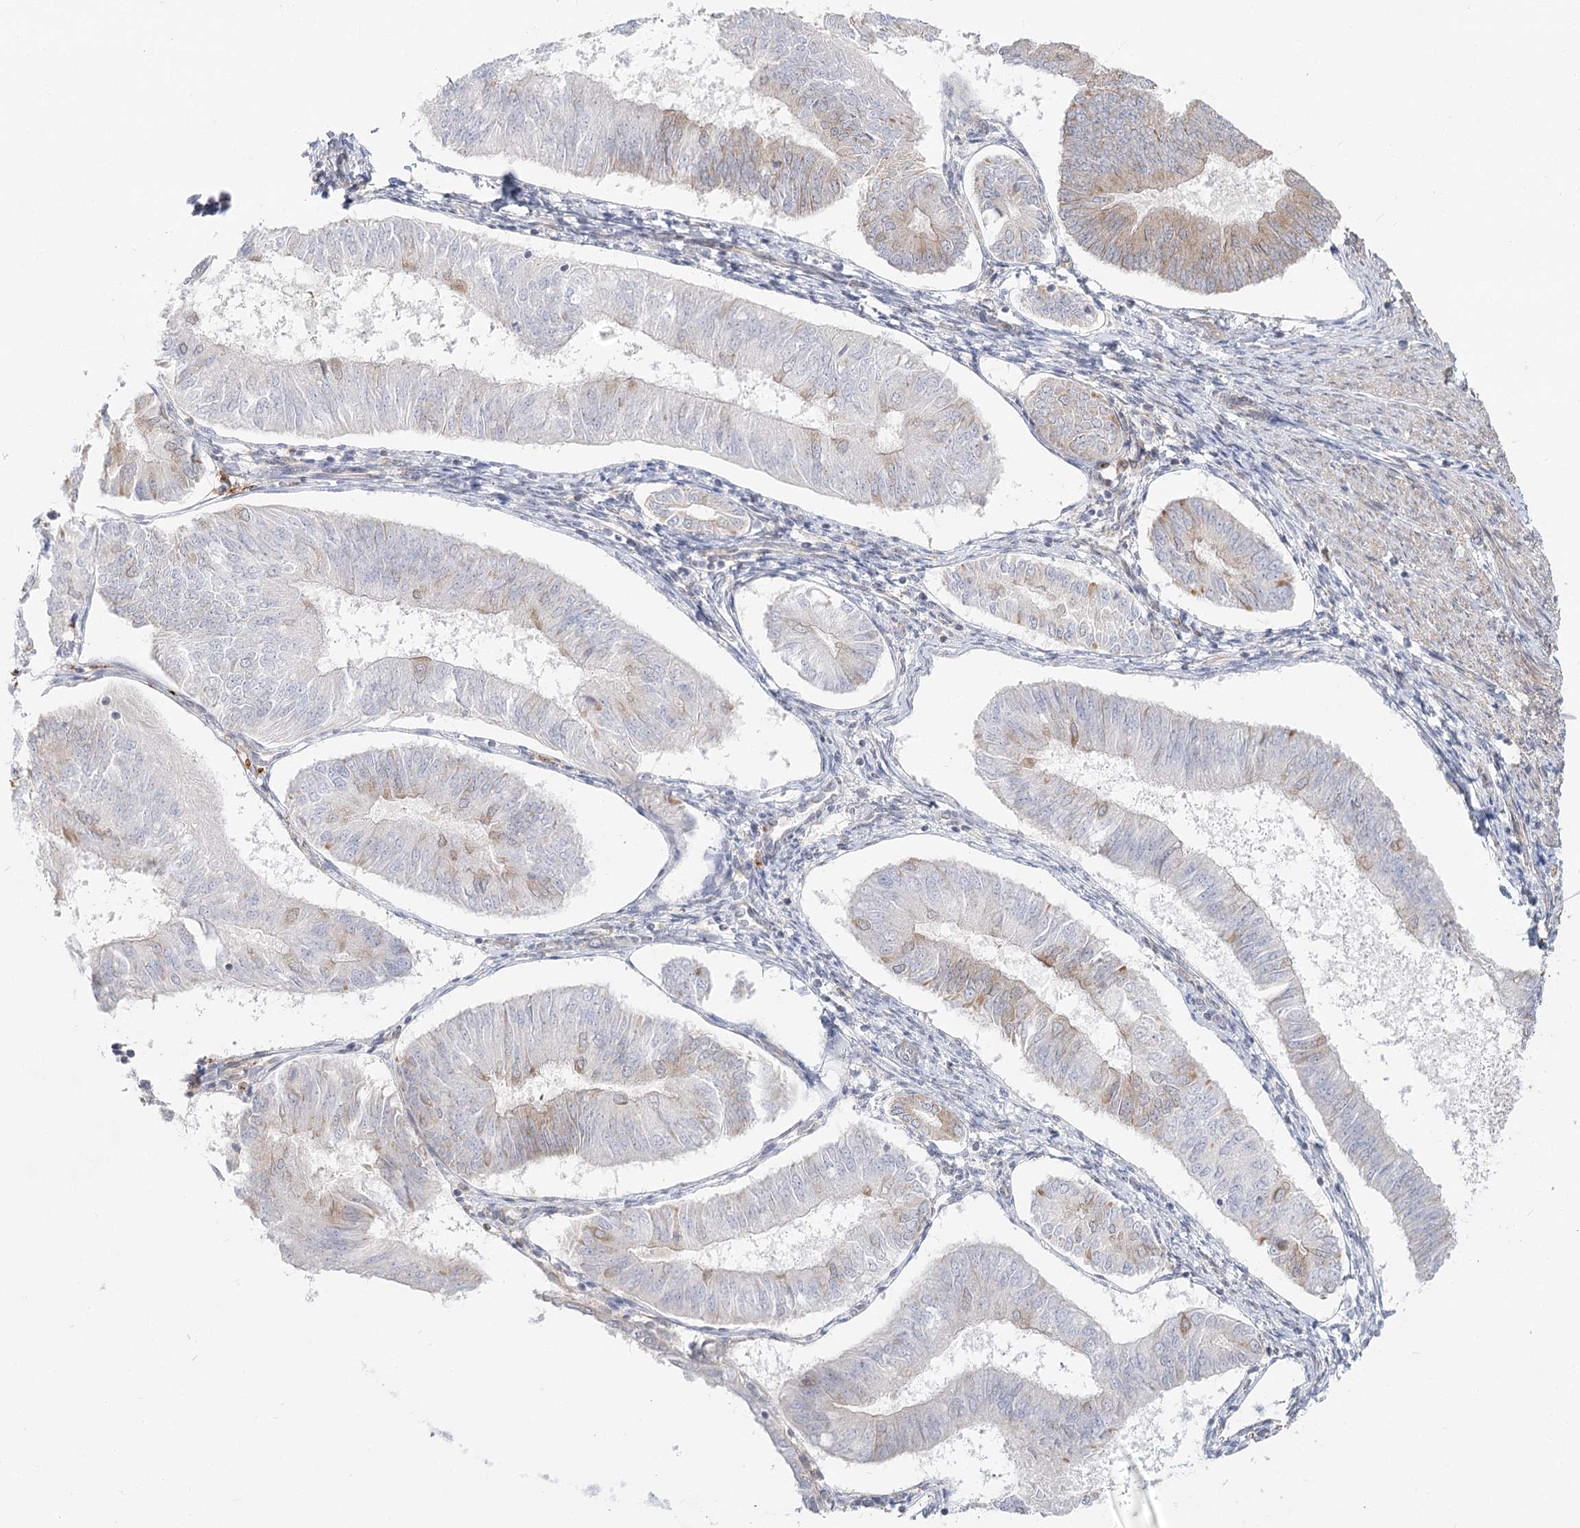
{"staining": {"intensity": "weak", "quantity": "<25%", "location": "cytoplasmic/membranous"}, "tissue": "endometrial cancer", "cell_type": "Tumor cells", "image_type": "cancer", "snomed": [{"axis": "morphology", "description": "Adenocarcinoma, NOS"}, {"axis": "topography", "description": "Endometrium"}], "caption": "Immunohistochemistry histopathology image of human endometrial cancer stained for a protein (brown), which demonstrates no positivity in tumor cells.", "gene": "MTMR3", "patient": {"sex": "female", "age": 58}}